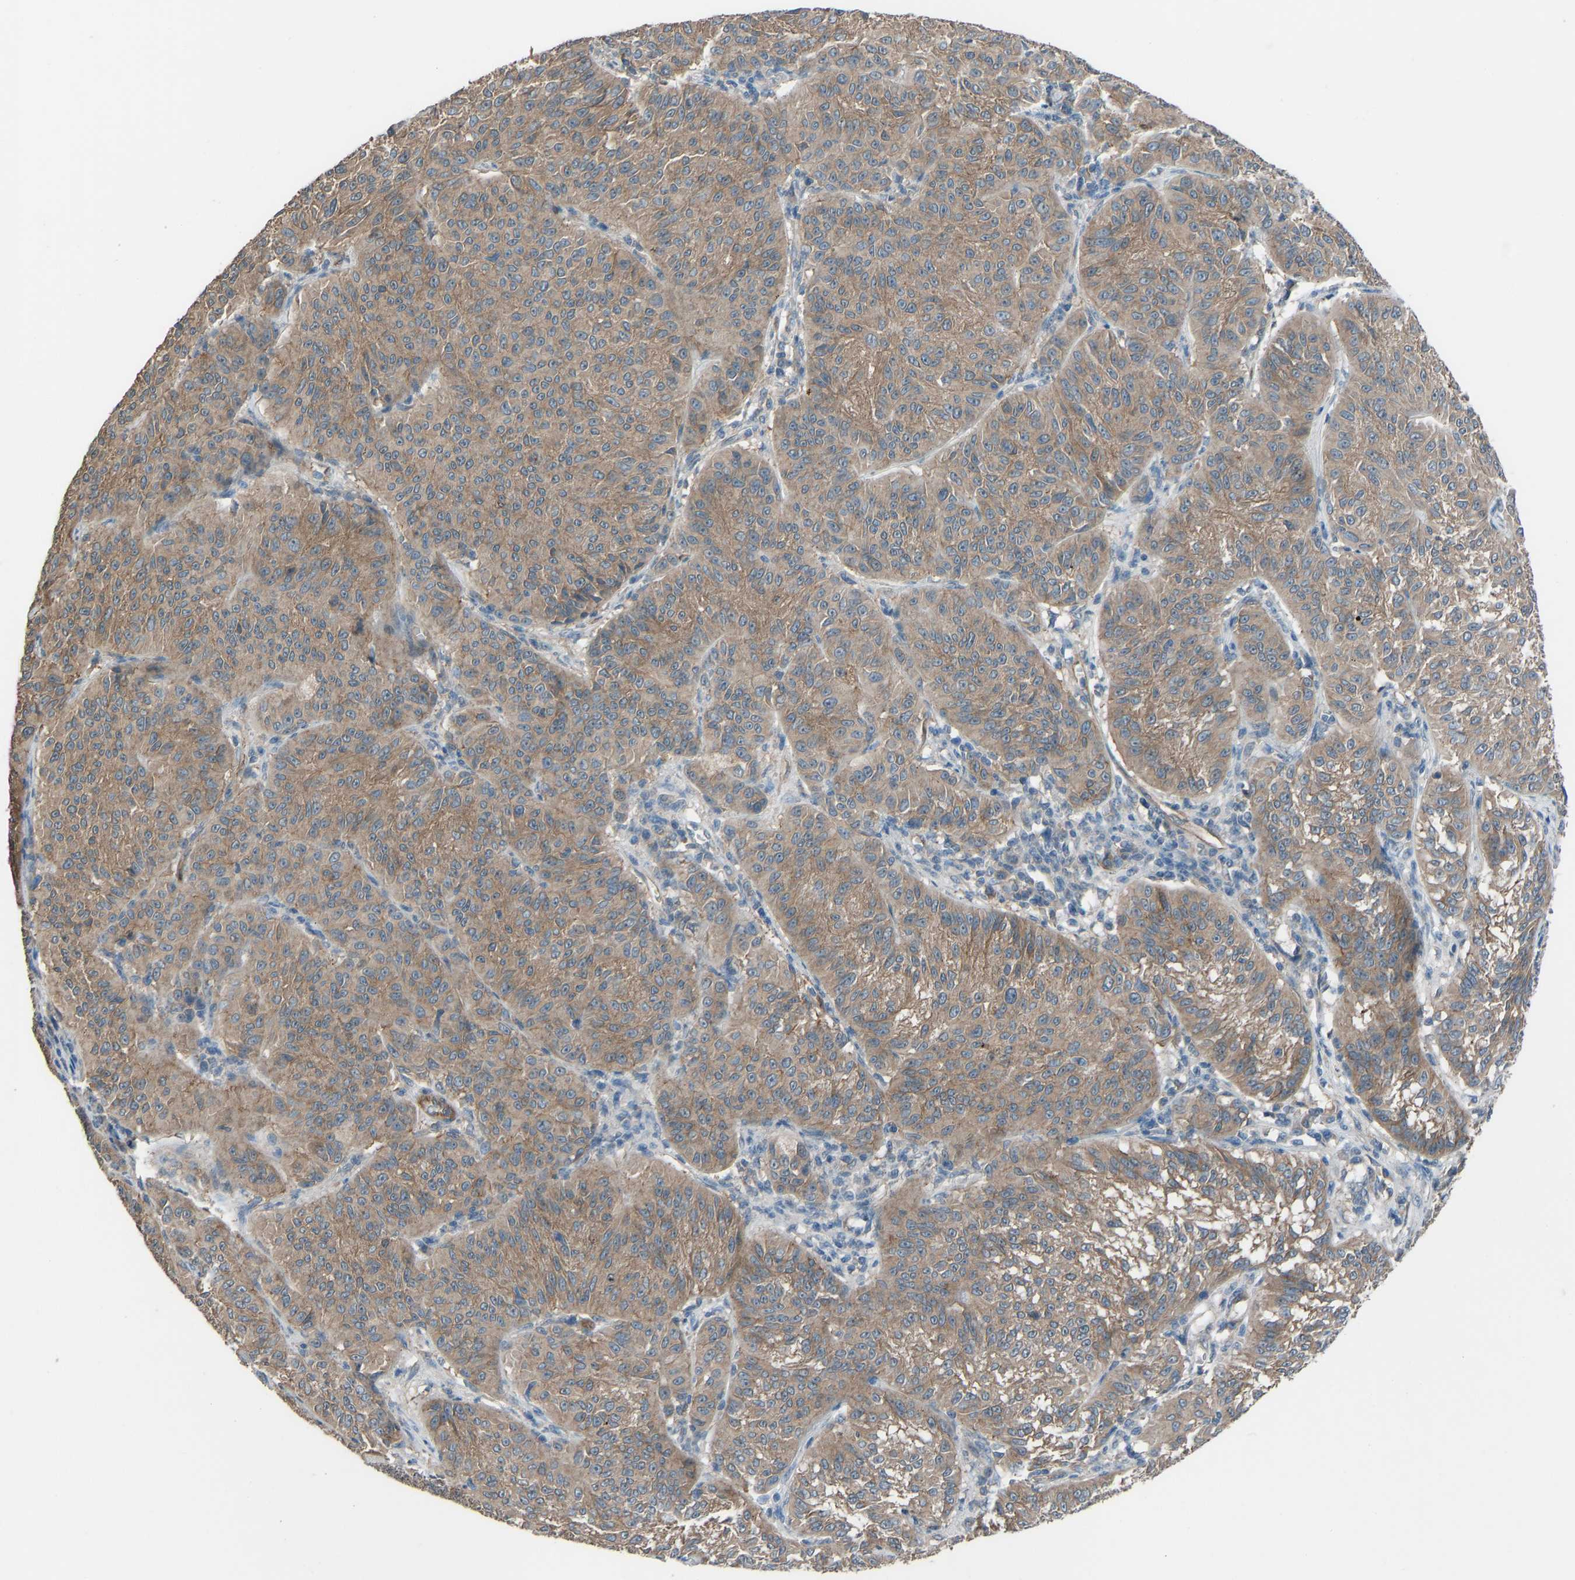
{"staining": {"intensity": "moderate", "quantity": ">75%", "location": "cytoplasmic/membranous"}, "tissue": "melanoma", "cell_type": "Tumor cells", "image_type": "cancer", "snomed": [{"axis": "morphology", "description": "Malignant melanoma, NOS"}, {"axis": "topography", "description": "Skin"}], "caption": "Immunohistochemistry (DAB) staining of human melanoma demonstrates moderate cytoplasmic/membranous protein expression in about >75% of tumor cells.", "gene": "SLC43A1", "patient": {"sex": "female", "age": 72}}